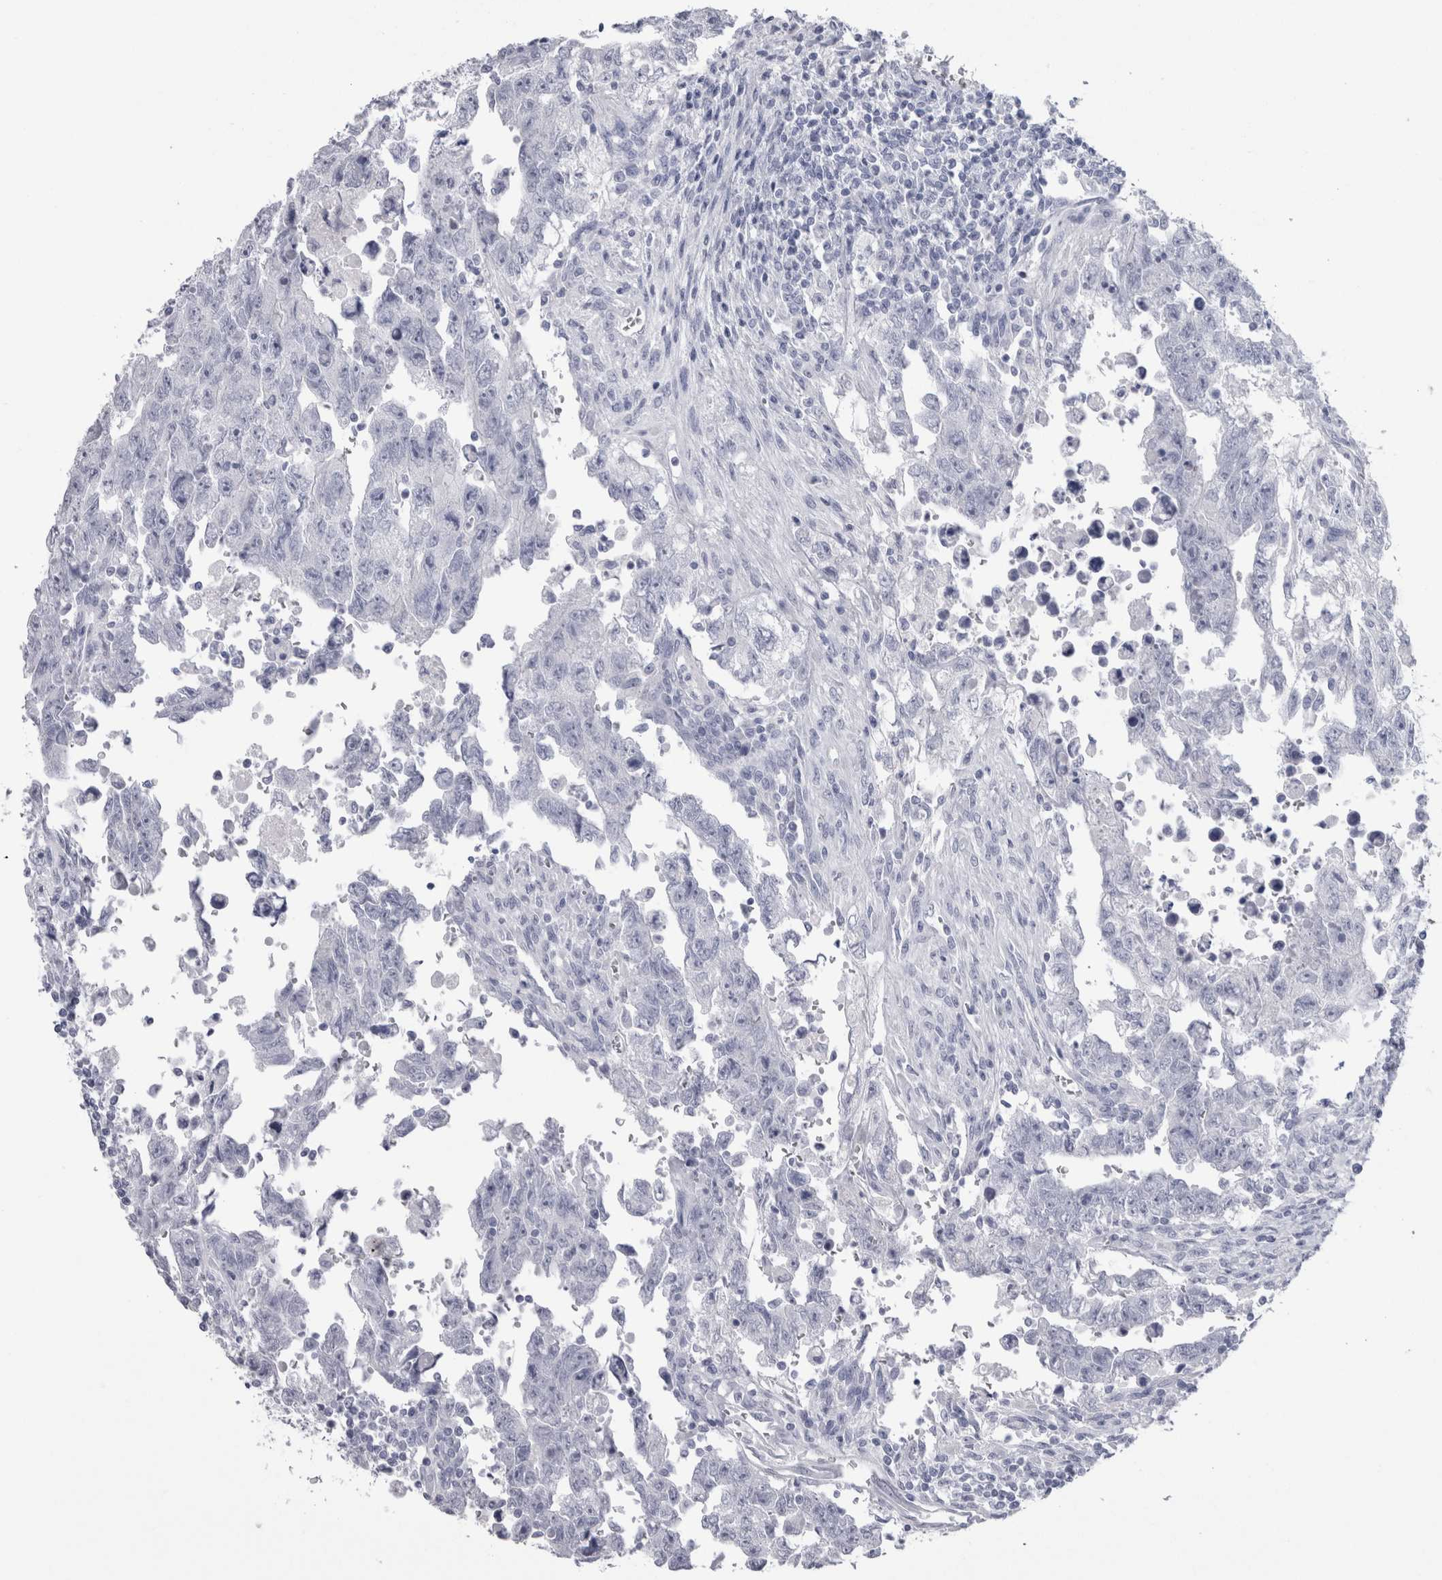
{"staining": {"intensity": "negative", "quantity": "none", "location": "none"}, "tissue": "testis cancer", "cell_type": "Tumor cells", "image_type": "cancer", "snomed": [{"axis": "morphology", "description": "Carcinoma, Embryonal, NOS"}, {"axis": "topography", "description": "Testis"}], "caption": "DAB (3,3'-diaminobenzidine) immunohistochemical staining of human testis cancer (embryonal carcinoma) displays no significant expression in tumor cells.", "gene": "PTH", "patient": {"sex": "male", "age": 28}}